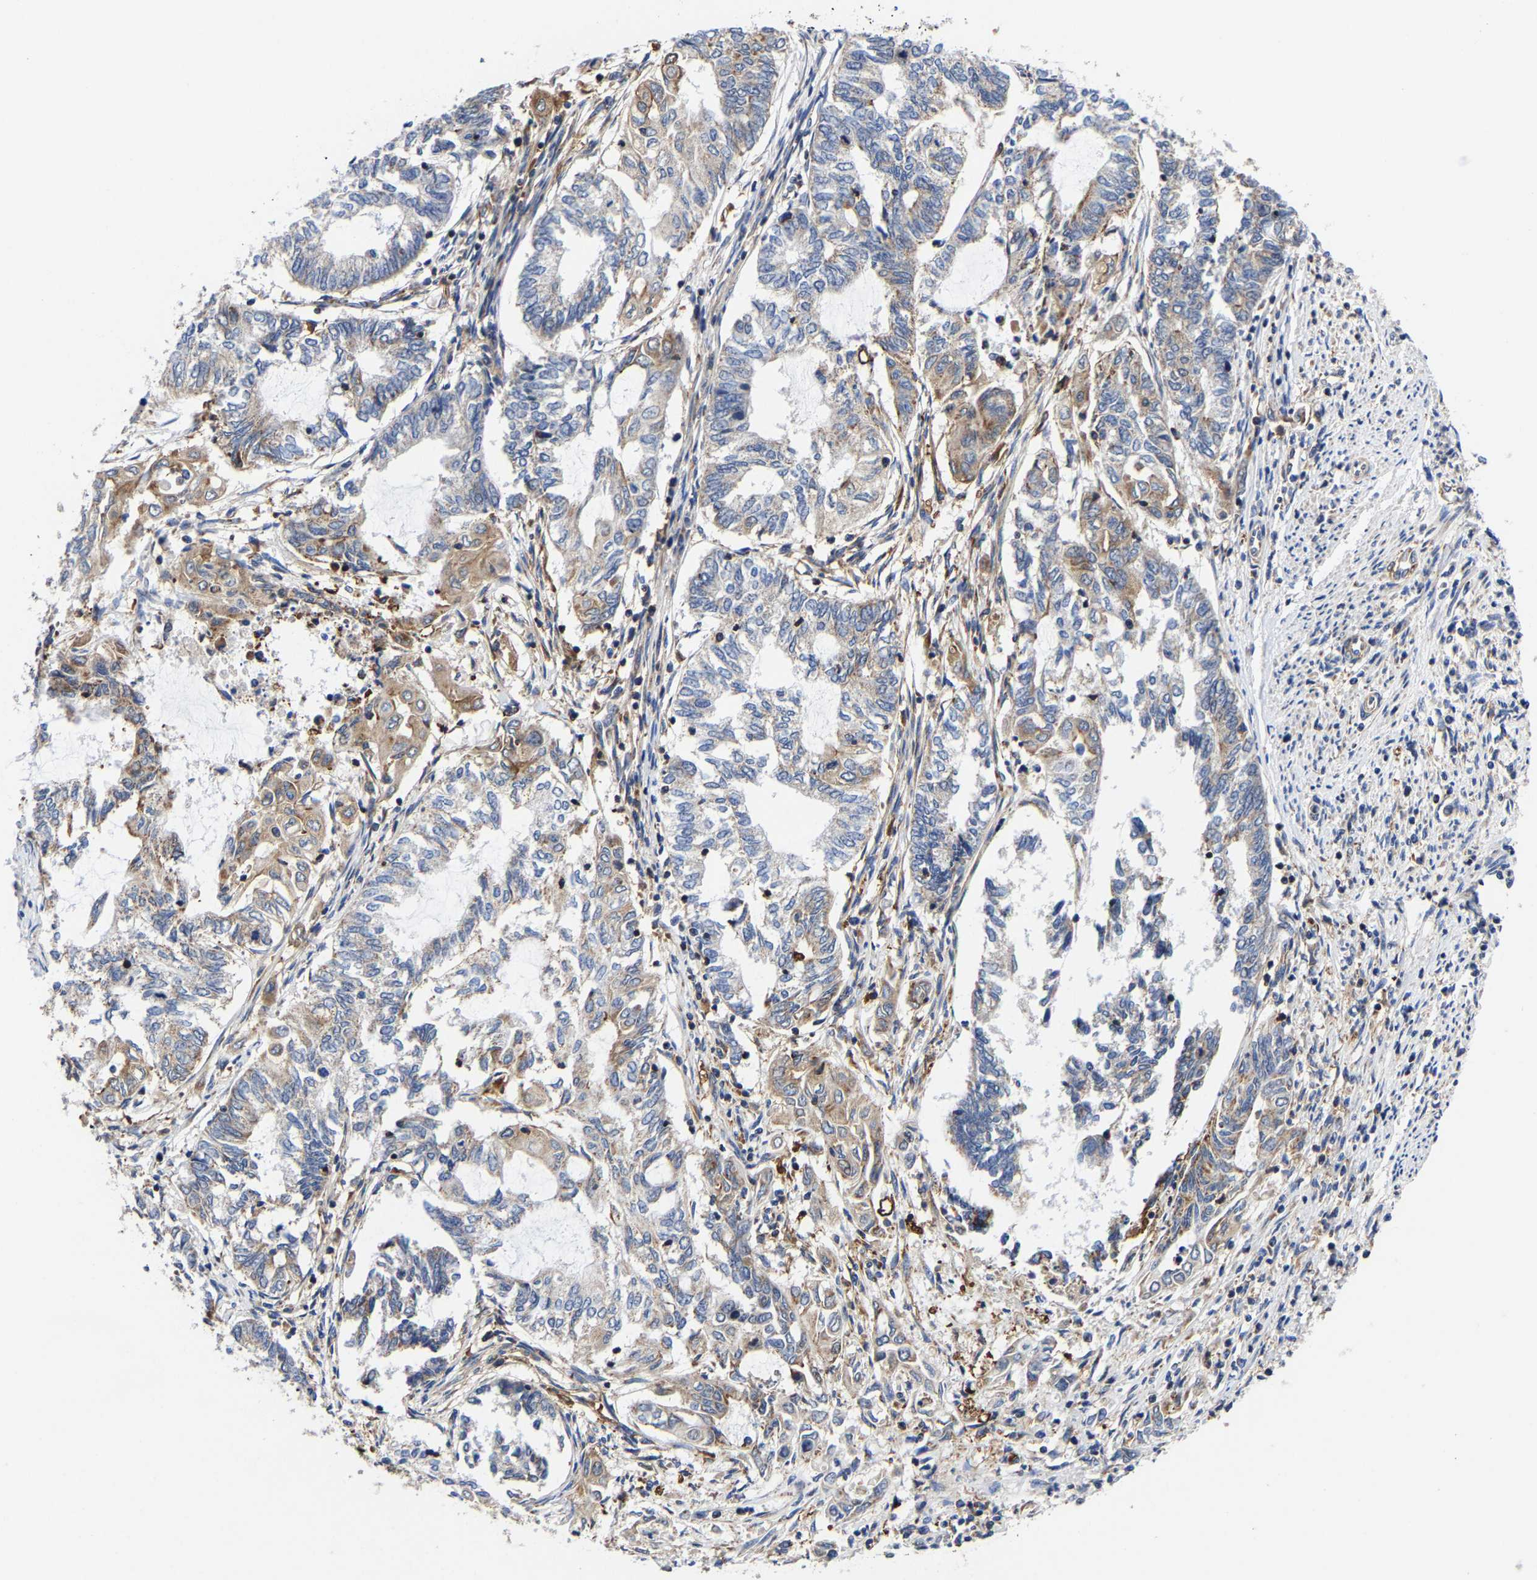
{"staining": {"intensity": "moderate", "quantity": "25%-75%", "location": "cytoplasmic/membranous"}, "tissue": "endometrial cancer", "cell_type": "Tumor cells", "image_type": "cancer", "snomed": [{"axis": "morphology", "description": "Adenocarcinoma, NOS"}, {"axis": "topography", "description": "Uterus"}, {"axis": "topography", "description": "Endometrium"}], "caption": "Immunohistochemistry histopathology image of neoplastic tissue: human endometrial cancer stained using IHC shows medium levels of moderate protein expression localized specifically in the cytoplasmic/membranous of tumor cells, appearing as a cytoplasmic/membranous brown color.", "gene": "PFKFB3", "patient": {"sex": "female", "age": 70}}